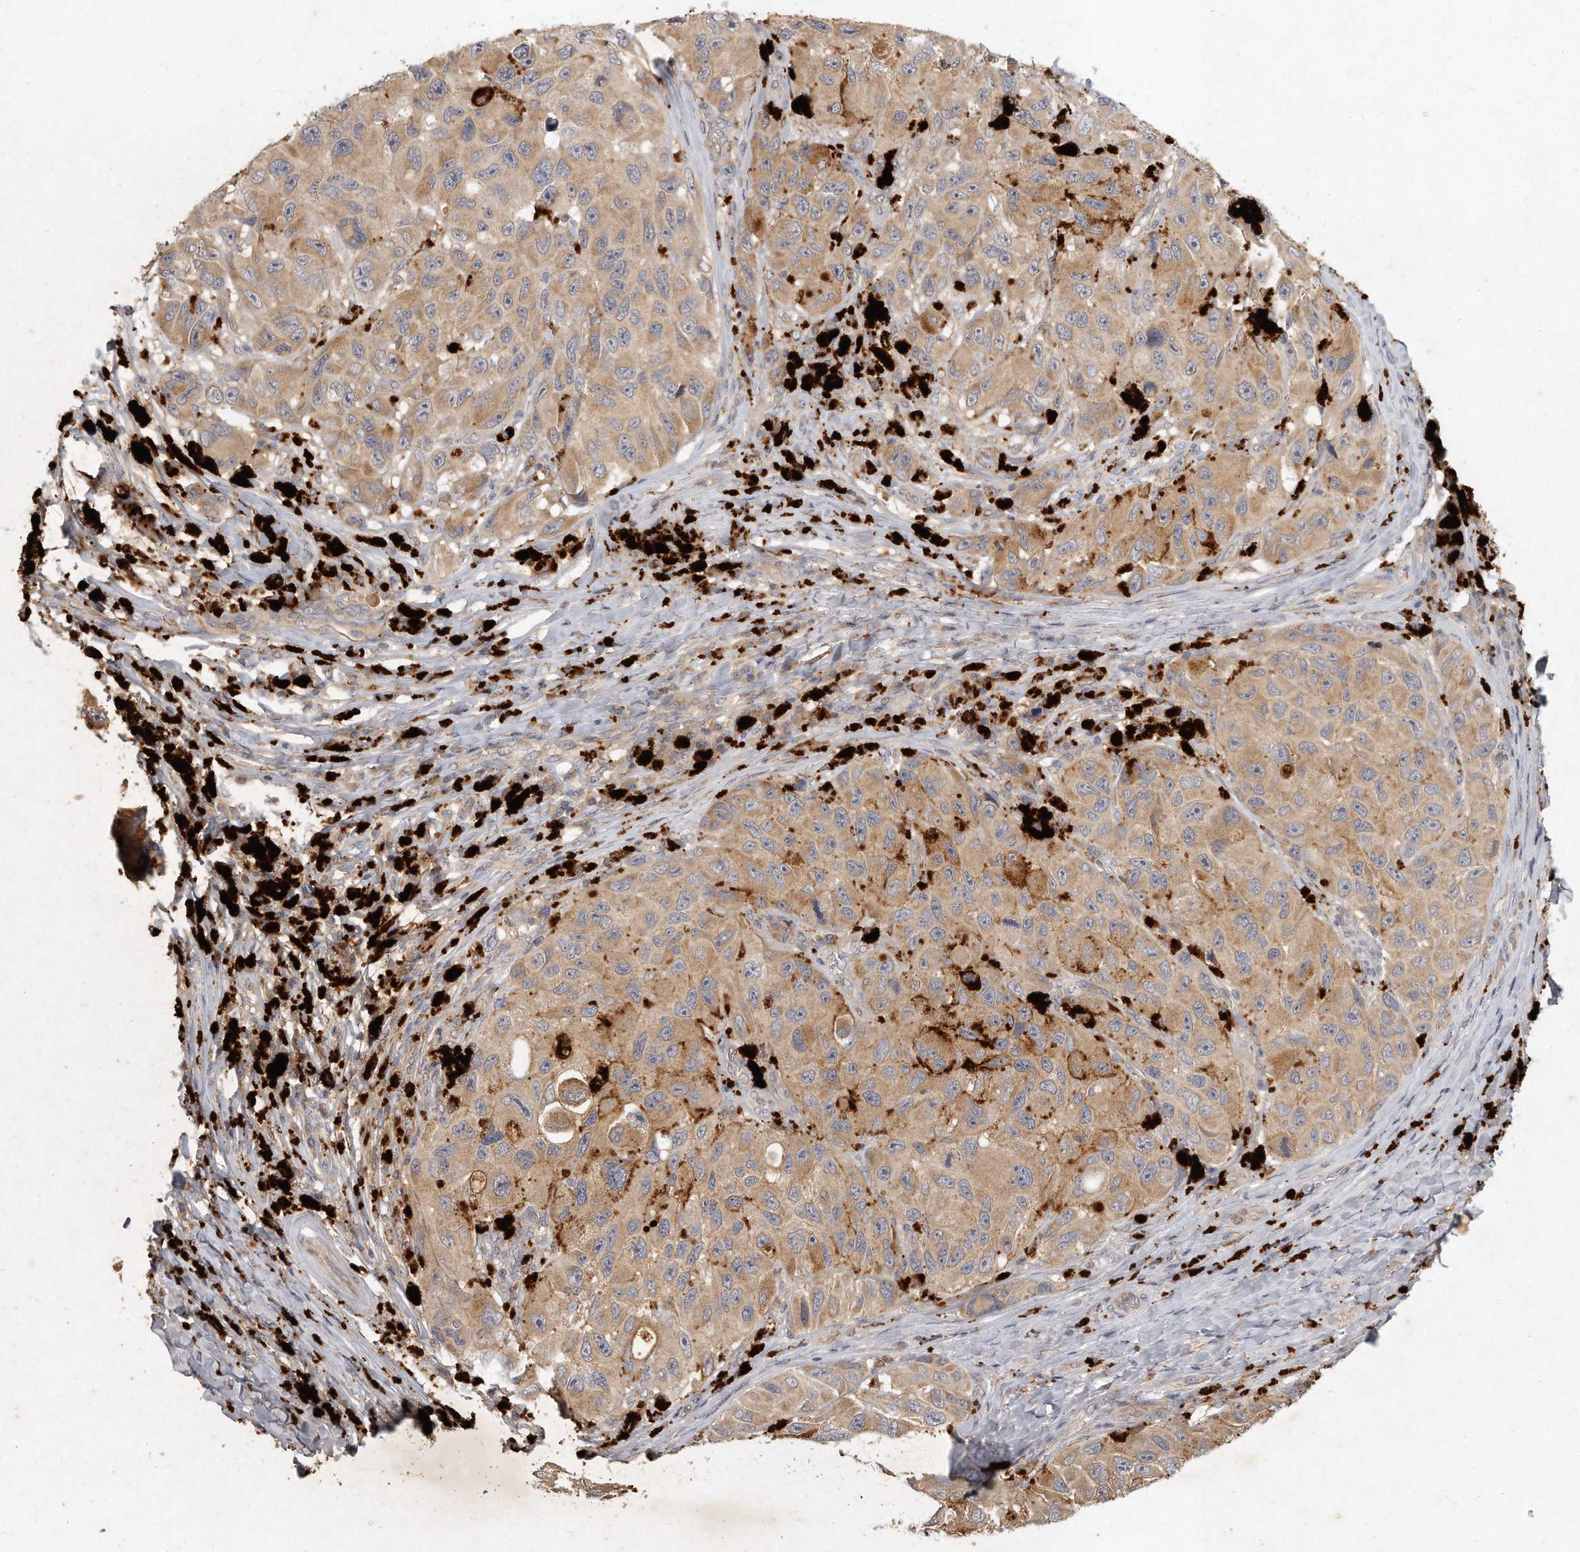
{"staining": {"intensity": "weak", "quantity": "25%-75%", "location": "cytoplasmic/membranous"}, "tissue": "melanoma", "cell_type": "Tumor cells", "image_type": "cancer", "snomed": [{"axis": "morphology", "description": "Malignant melanoma, NOS"}, {"axis": "topography", "description": "Skin"}], "caption": "IHC of melanoma reveals low levels of weak cytoplasmic/membranous expression in approximately 25%-75% of tumor cells.", "gene": "LGALS8", "patient": {"sex": "female", "age": 73}}